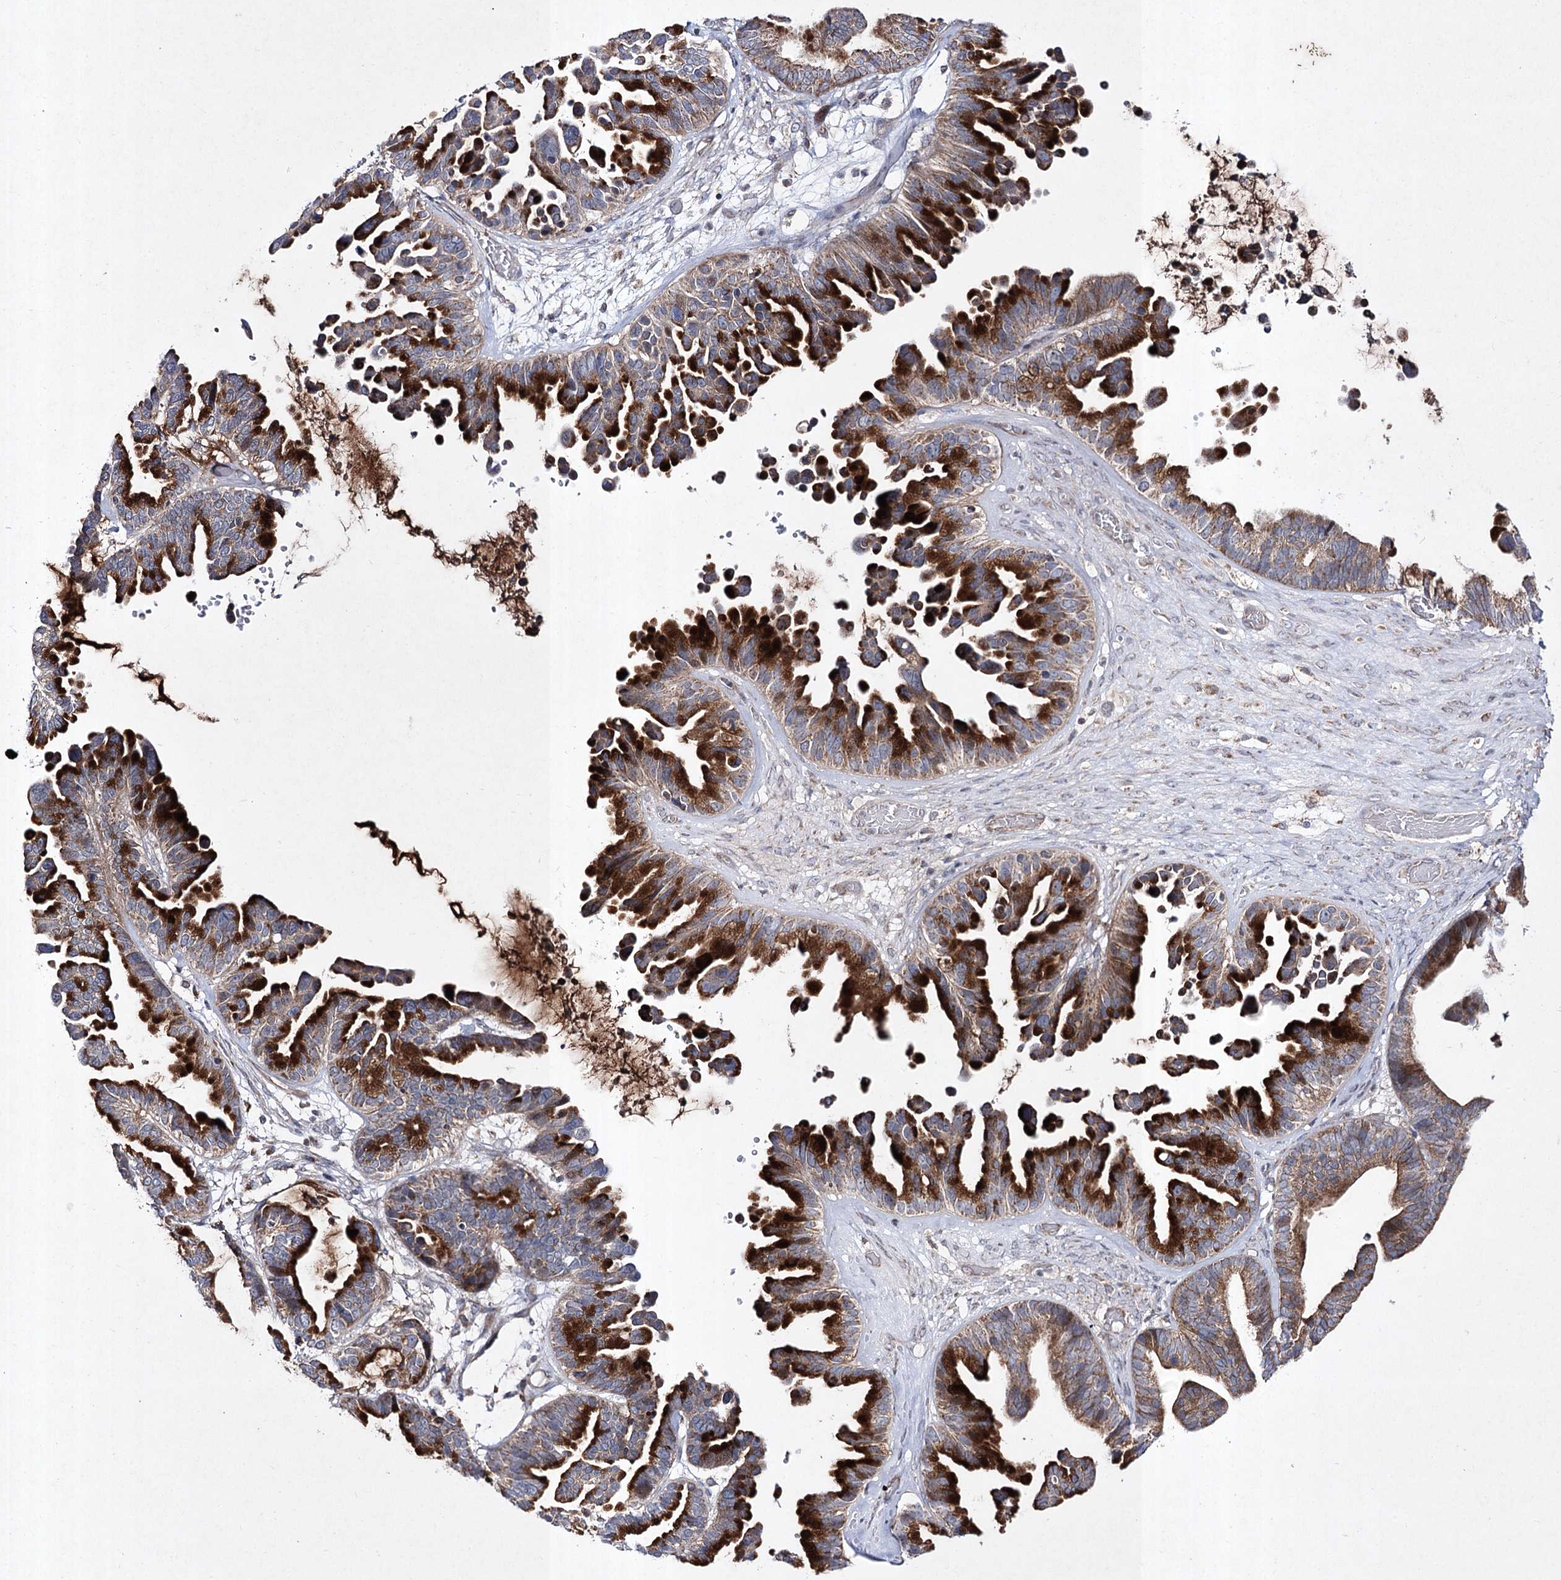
{"staining": {"intensity": "strong", "quantity": ">75%", "location": "cytoplasmic/membranous"}, "tissue": "ovarian cancer", "cell_type": "Tumor cells", "image_type": "cancer", "snomed": [{"axis": "morphology", "description": "Cystadenocarcinoma, serous, NOS"}, {"axis": "topography", "description": "Ovary"}], "caption": "IHC of ovarian cancer (serous cystadenocarcinoma) shows high levels of strong cytoplasmic/membranous positivity in approximately >75% of tumor cells. Nuclei are stained in blue.", "gene": "FANCL", "patient": {"sex": "female", "age": 56}}